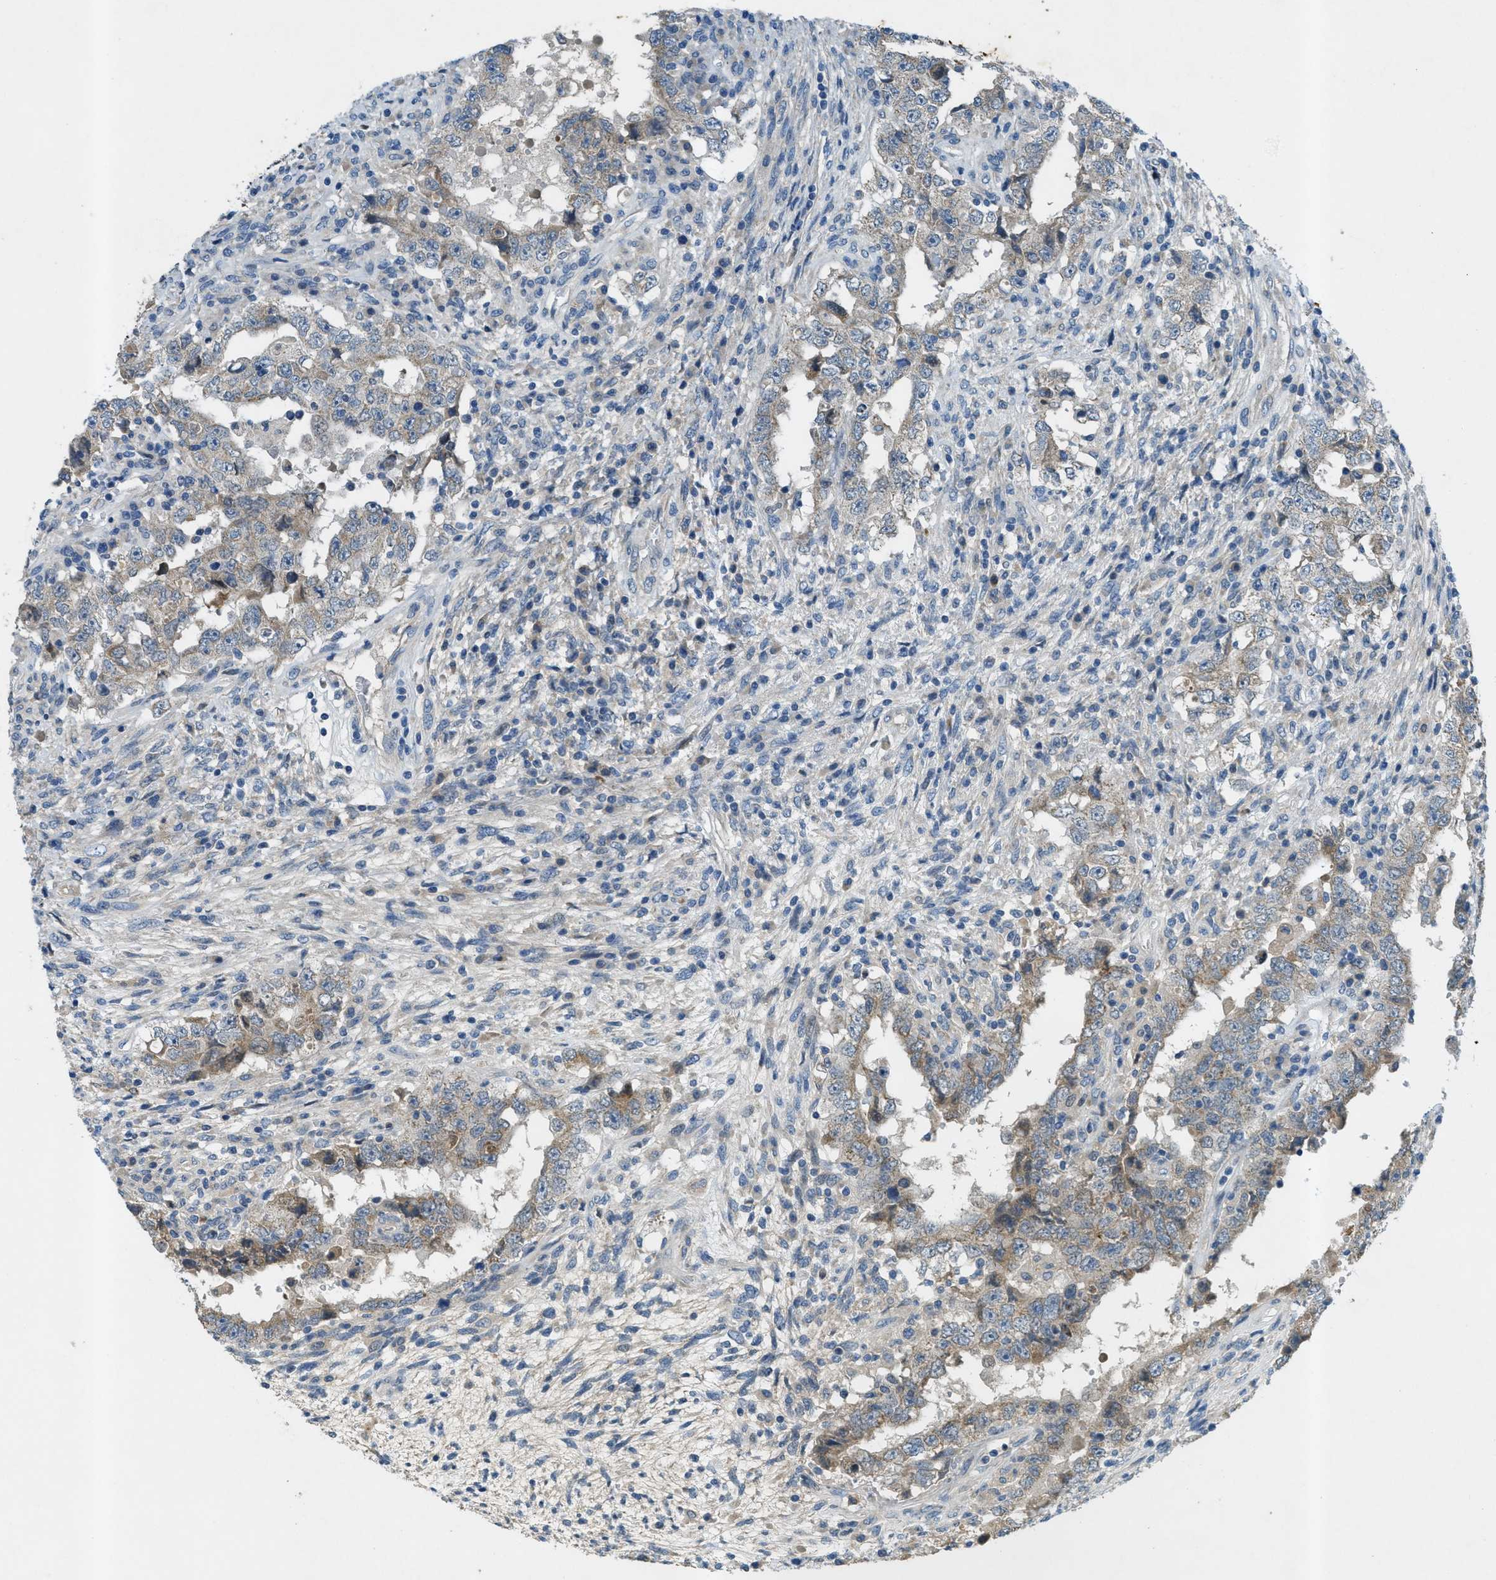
{"staining": {"intensity": "weak", "quantity": "25%-75%", "location": "cytoplasmic/membranous"}, "tissue": "testis cancer", "cell_type": "Tumor cells", "image_type": "cancer", "snomed": [{"axis": "morphology", "description": "Carcinoma, Embryonal, NOS"}, {"axis": "topography", "description": "Testis"}], "caption": "A low amount of weak cytoplasmic/membranous staining is seen in approximately 25%-75% of tumor cells in testis cancer (embryonal carcinoma) tissue.", "gene": "SNX14", "patient": {"sex": "male", "age": 26}}